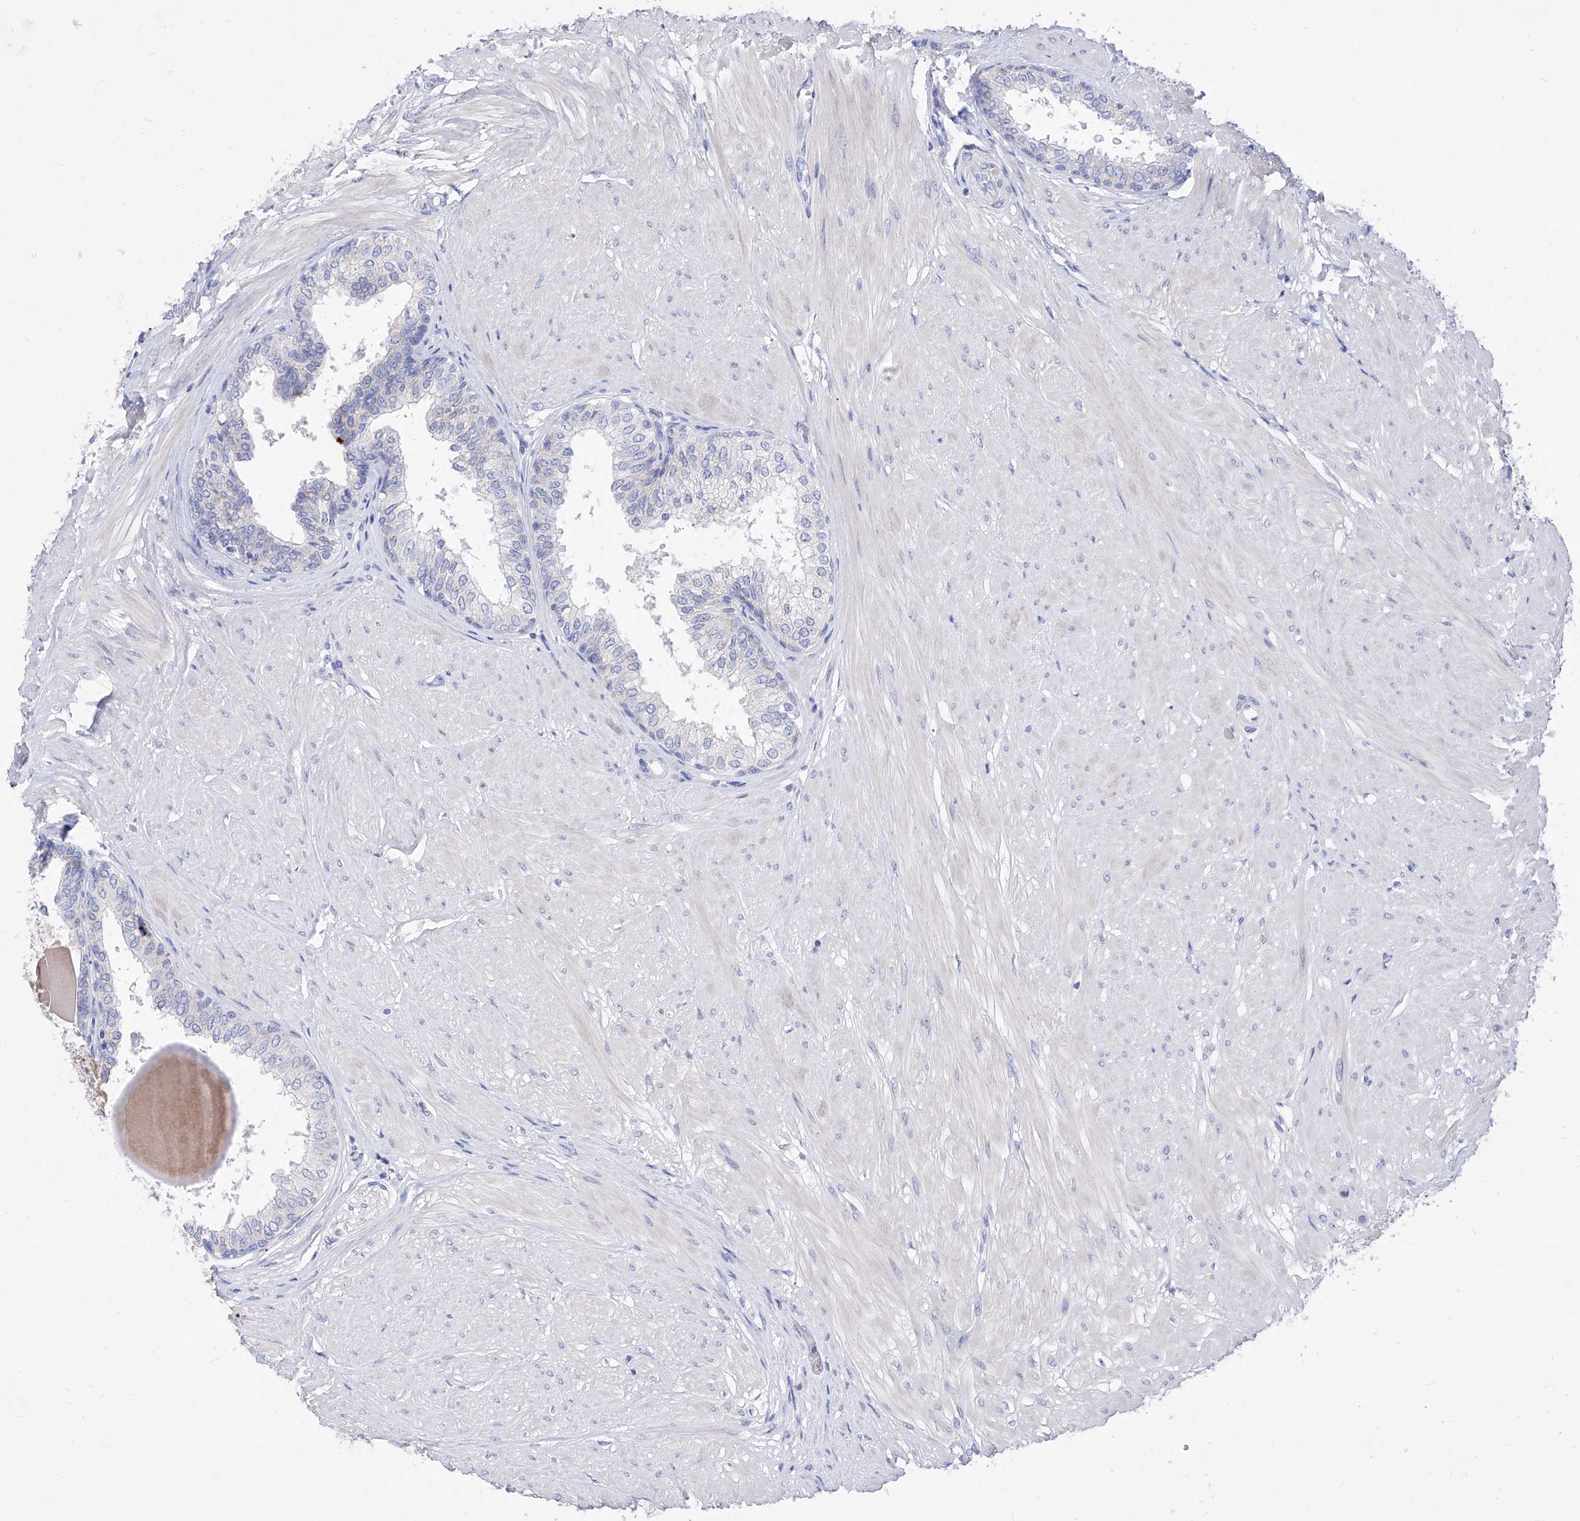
{"staining": {"intensity": "negative", "quantity": "none", "location": "none"}, "tissue": "prostate", "cell_type": "Glandular cells", "image_type": "normal", "snomed": [{"axis": "morphology", "description": "Normal tissue, NOS"}, {"axis": "topography", "description": "Prostate"}], "caption": "DAB (3,3'-diaminobenzidine) immunohistochemical staining of benign prostate reveals no significant expression in glandular cells. (DAB (3,3'-diaminobenzidine) immunohistochemistry (IHC), high magnification).", "gene": "VAX1", "patient": {"sex": "male", "age": 48}}